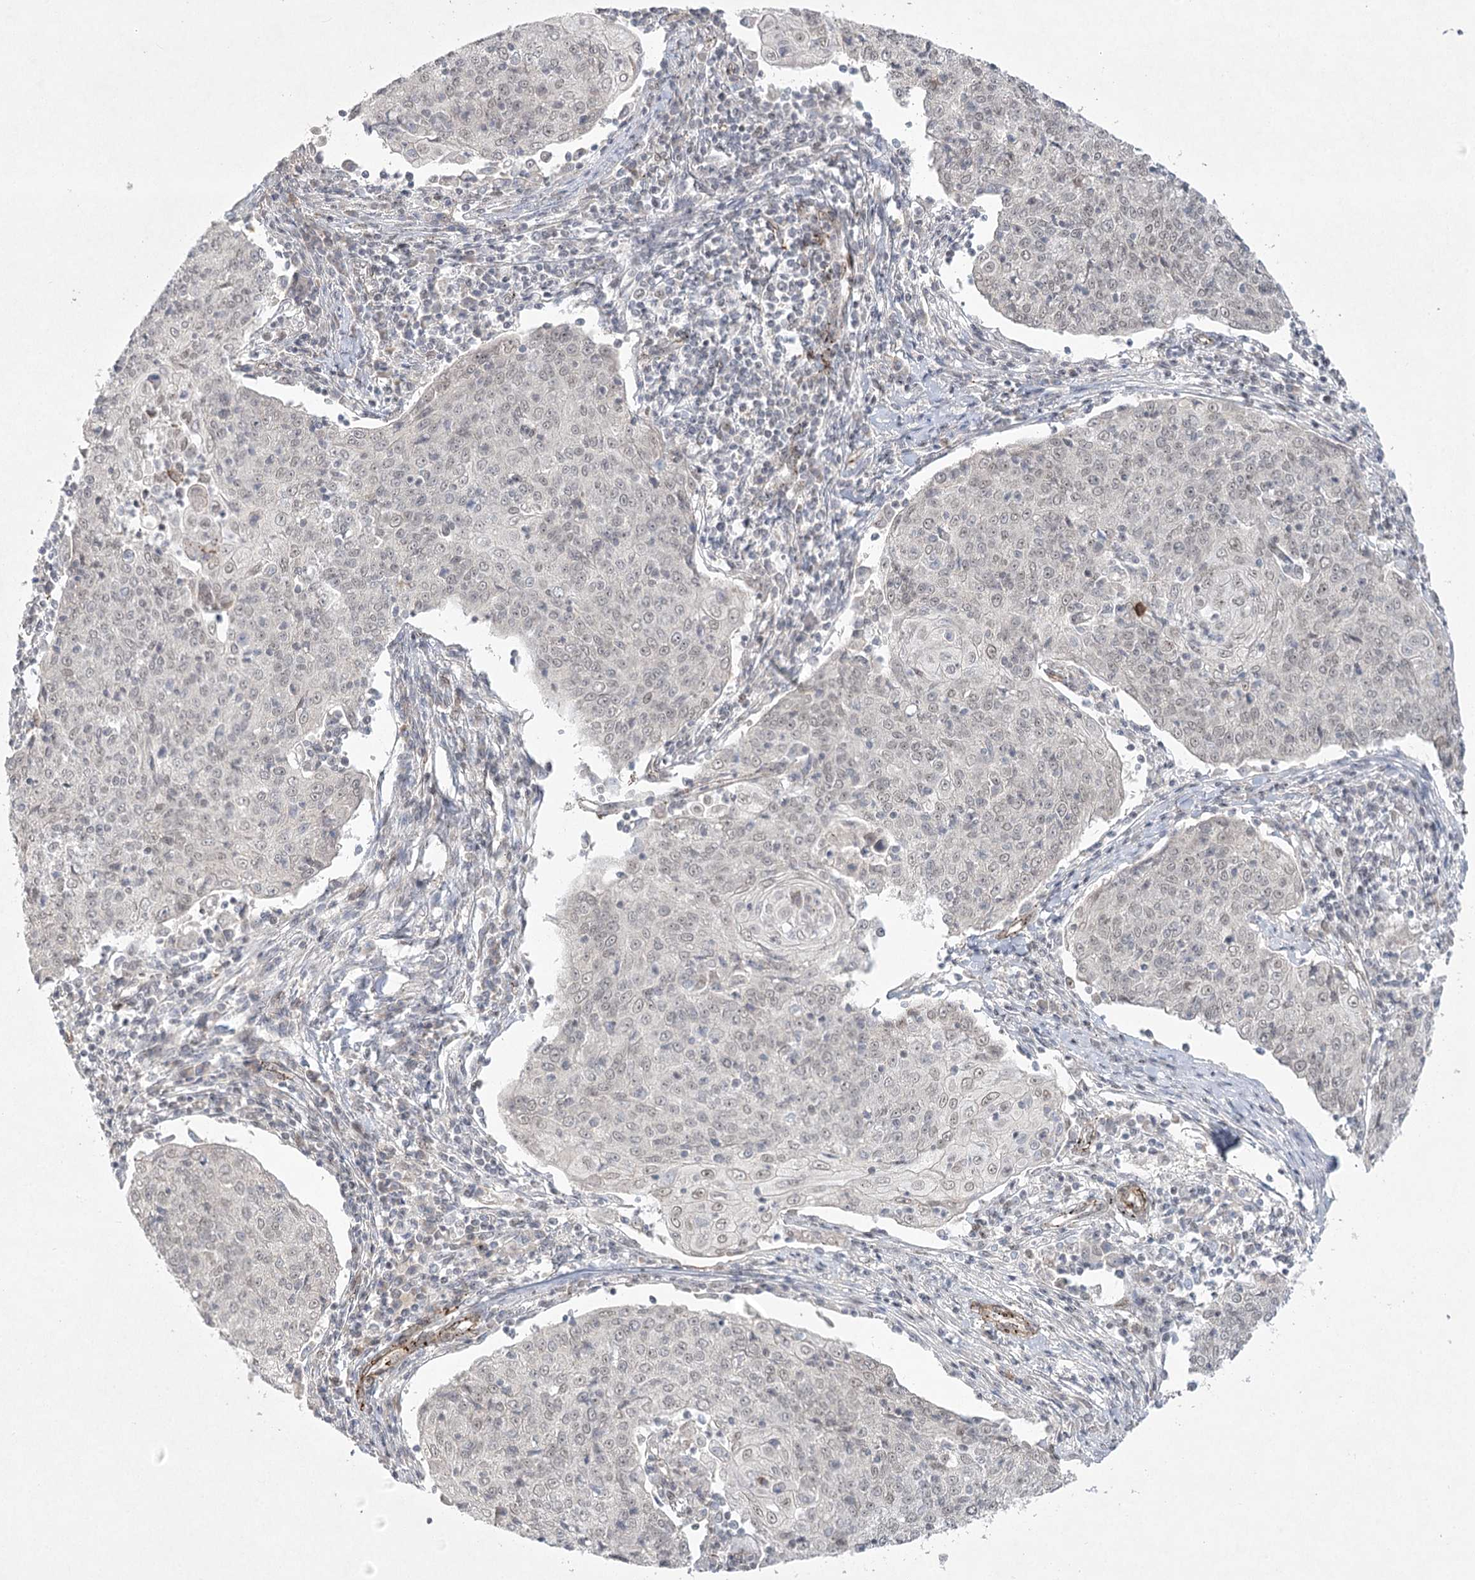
{"staining": {"intensity": "weak", "quantity": ">75%", "location": "nuclear"}, "tissue": "cervical cancer", "cell_type": "Tumor cells", "image_type": "cancer", "snomed": [{"axis": "morphology", "description": "Squamous cell carcinoma, NOS"}, {"axis": "topography", "description": "Cervix"}], "caption": "Immunohistochemical staining of cervical squamous cell carcinoma displays weak nuclear protein expression in about >75% of tumor cells.", "gene": "AMTN", "patient": {"sex": "female", "age": 48}}